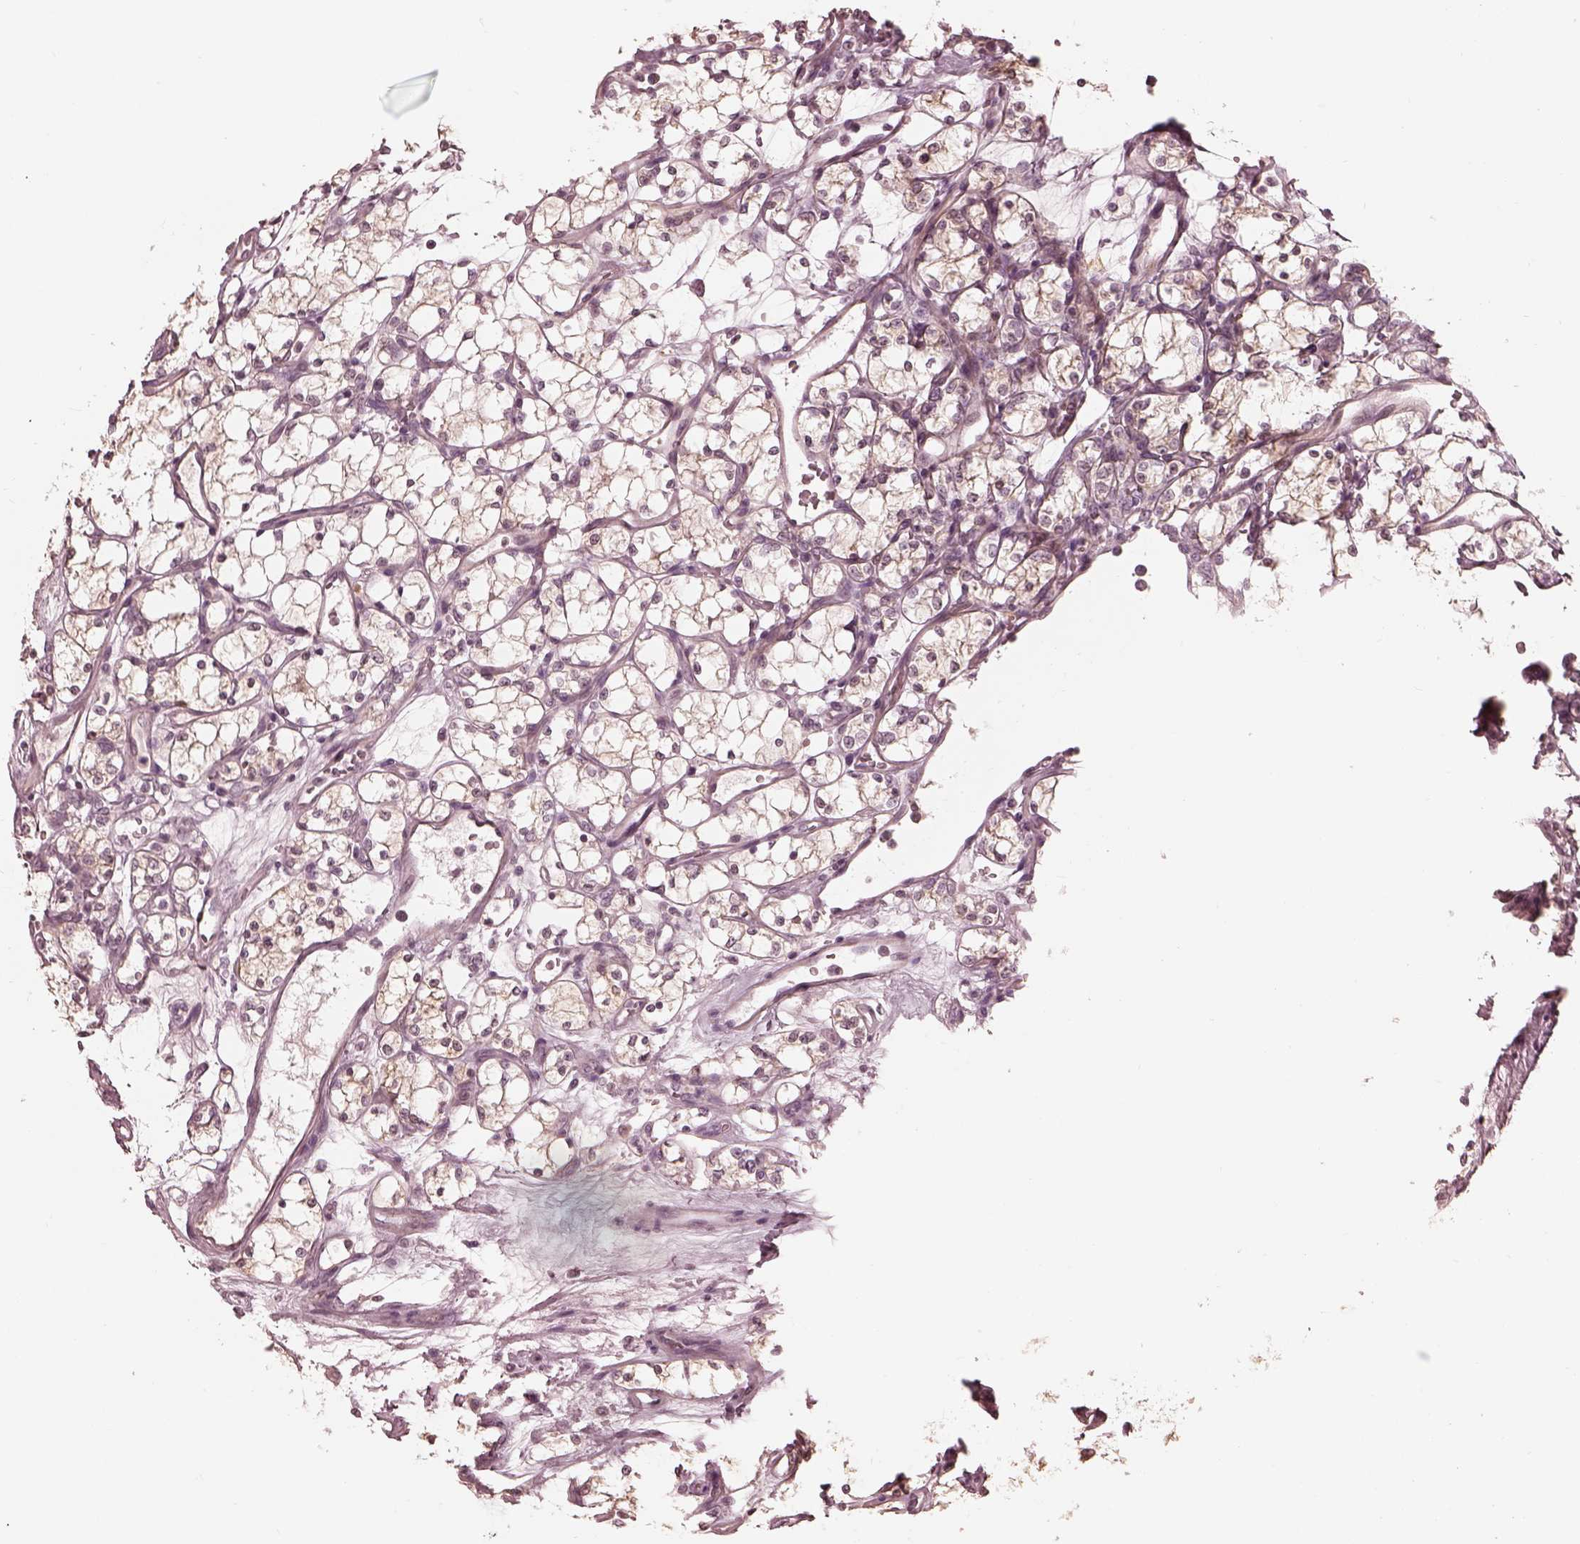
{"staining": {"intensity": "weak", "quantity": ">75%", "location": "cytoplasmic/membranous"}, "tissue": "renal cancer", "cell_type": "Tumor cells", "image_type": "cancer", "snomed": [{"axis": "morphology", "description": "Adenocarcinoma, NOS"}, {"axis": "topography", "description": "Kidney"}], "caption": "The photomicrograph exhibits a brown stain indicating the presence of a protein in the cytoplasmic/membranous of tumor cells in renal adenocarcinoma.", "gene": "IQCG", "patient": {"sex": "female", "age": 69}}